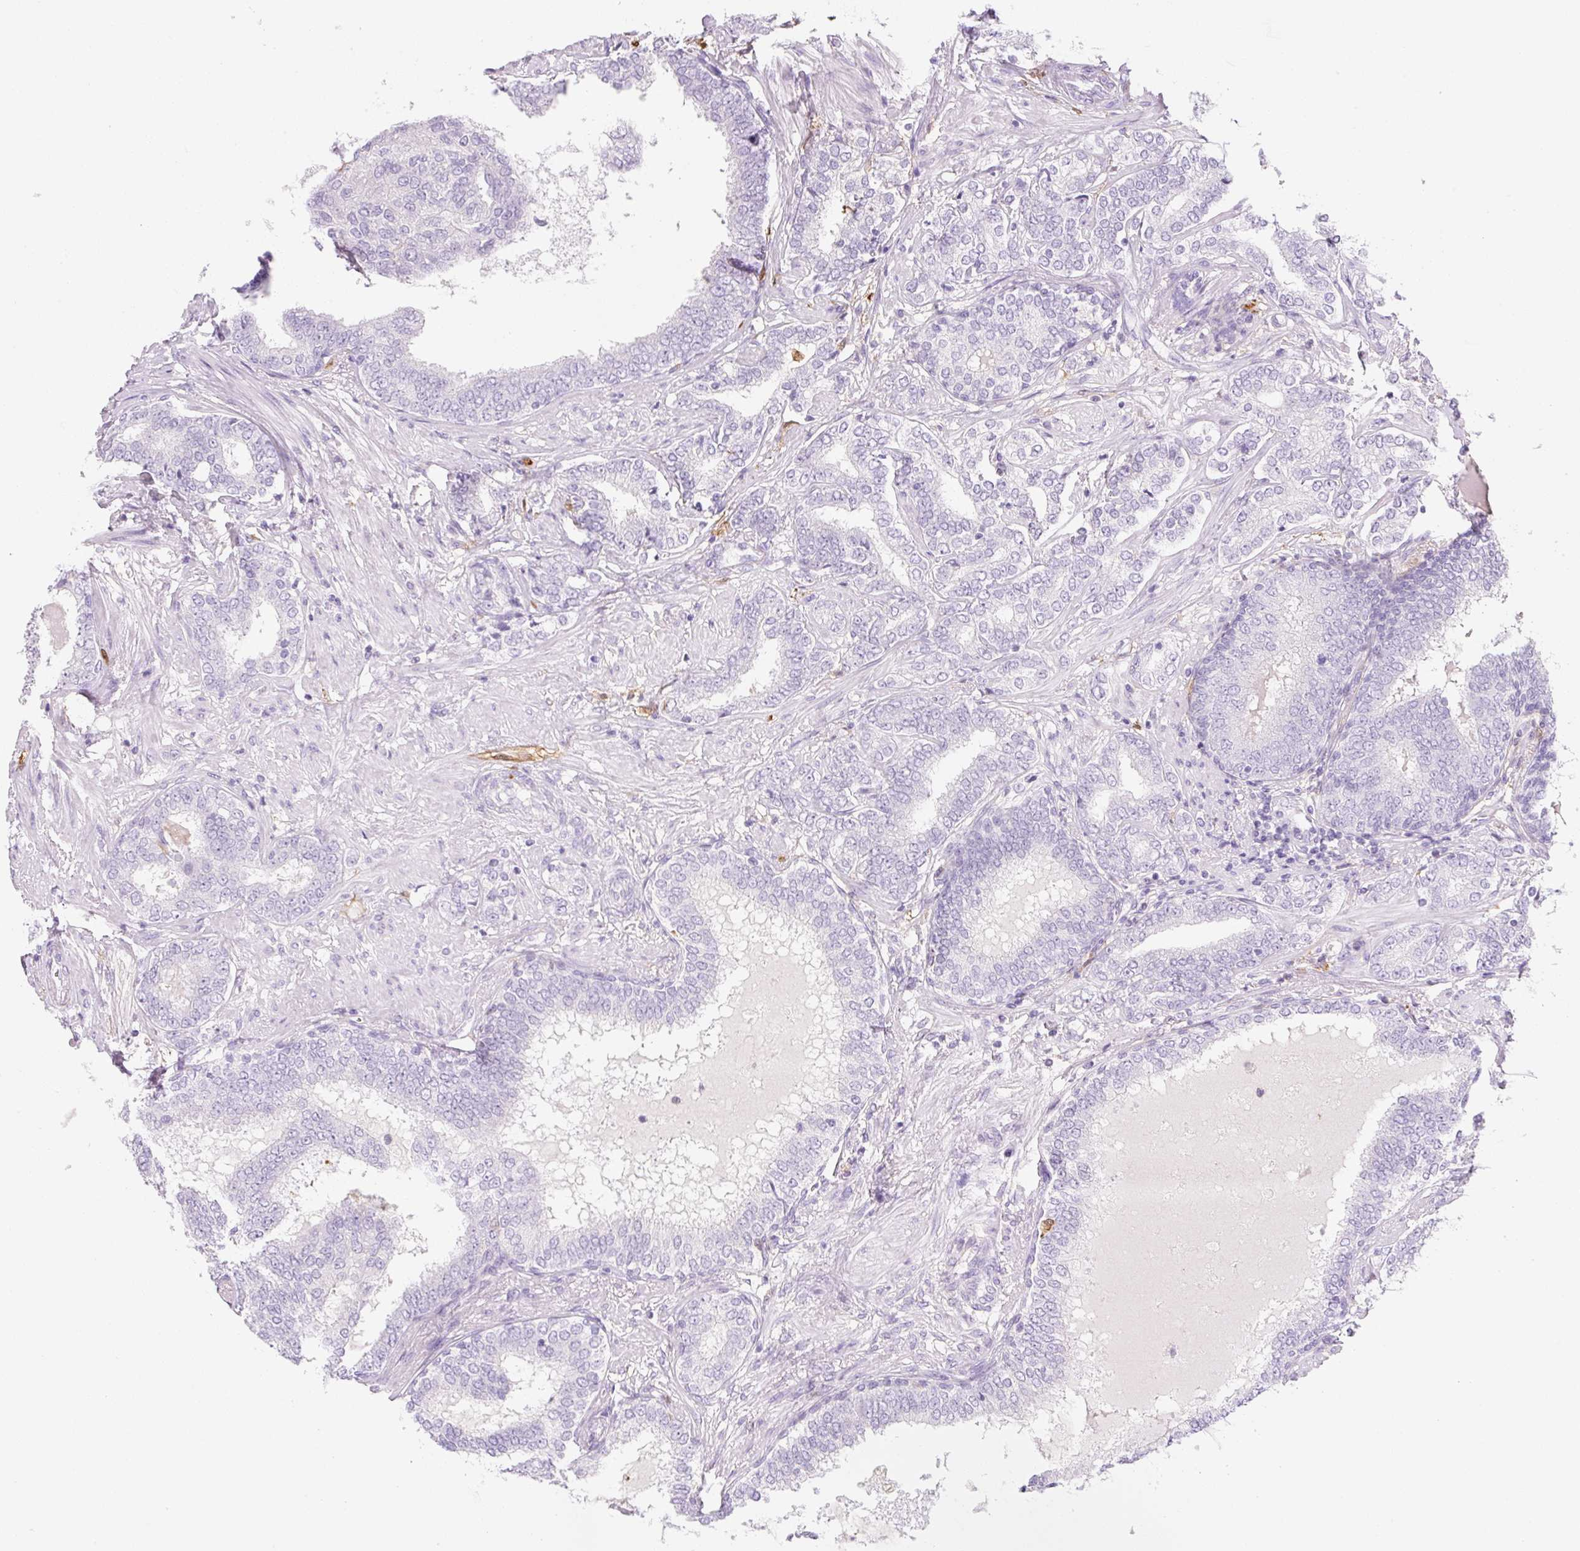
{"staining": {"intensity": "negative", "quantity": "none", "location": "none"}, "tissue": "prostate cancer", "cell_type": "Tumor cells", "image_type": "cancer", "snomed": [{"axis": "morphology", "description": "Adenocarcinoma, High grade"}, {"axis": "topography", "description": "Prostate"}], "caption": "Prostate adenocarcinoma (high-grade) was stained to show a protein in brown. There is no significant positivity in tumor cells.", "gene": "FABP5", "patient": {"sex": "male", "age": 72}}